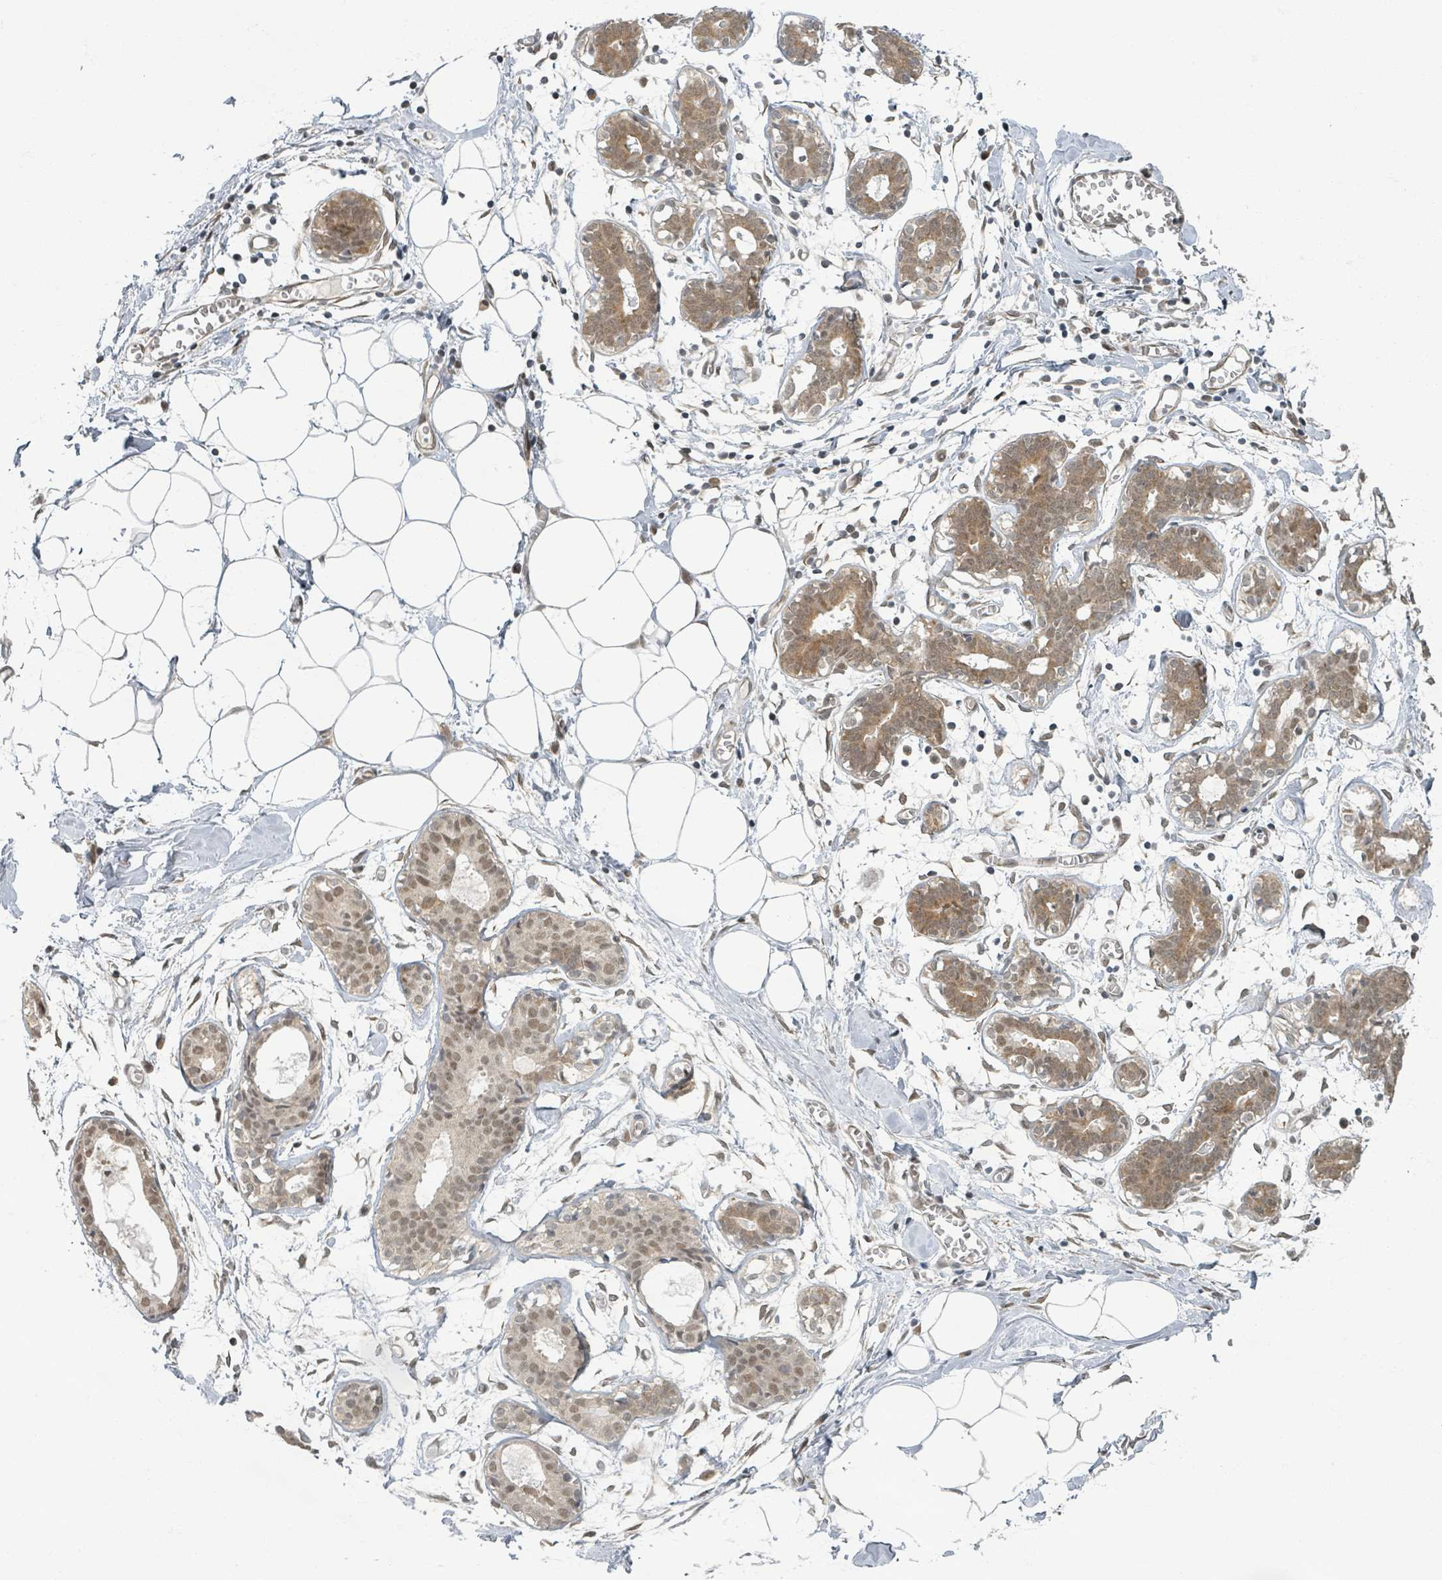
{"staining": {"intensity": "negative", "quantity": "none", "location": "none"}, "tissue": "breast", "cell_type": "Adipocytes", "image_type": "normal", "snomed": [{"axis": "morphology", "description": "Normal tissue, NOS"}, {"axis": "topography", "description": "Breast"}], "caption": "Immunohistochemistry photomicrograph of benign breast: breast stained with DAB shows no significant protein expression in adipocytes.", "gene": "INTS15", "patient": {"sex": "female", "age": 27}}